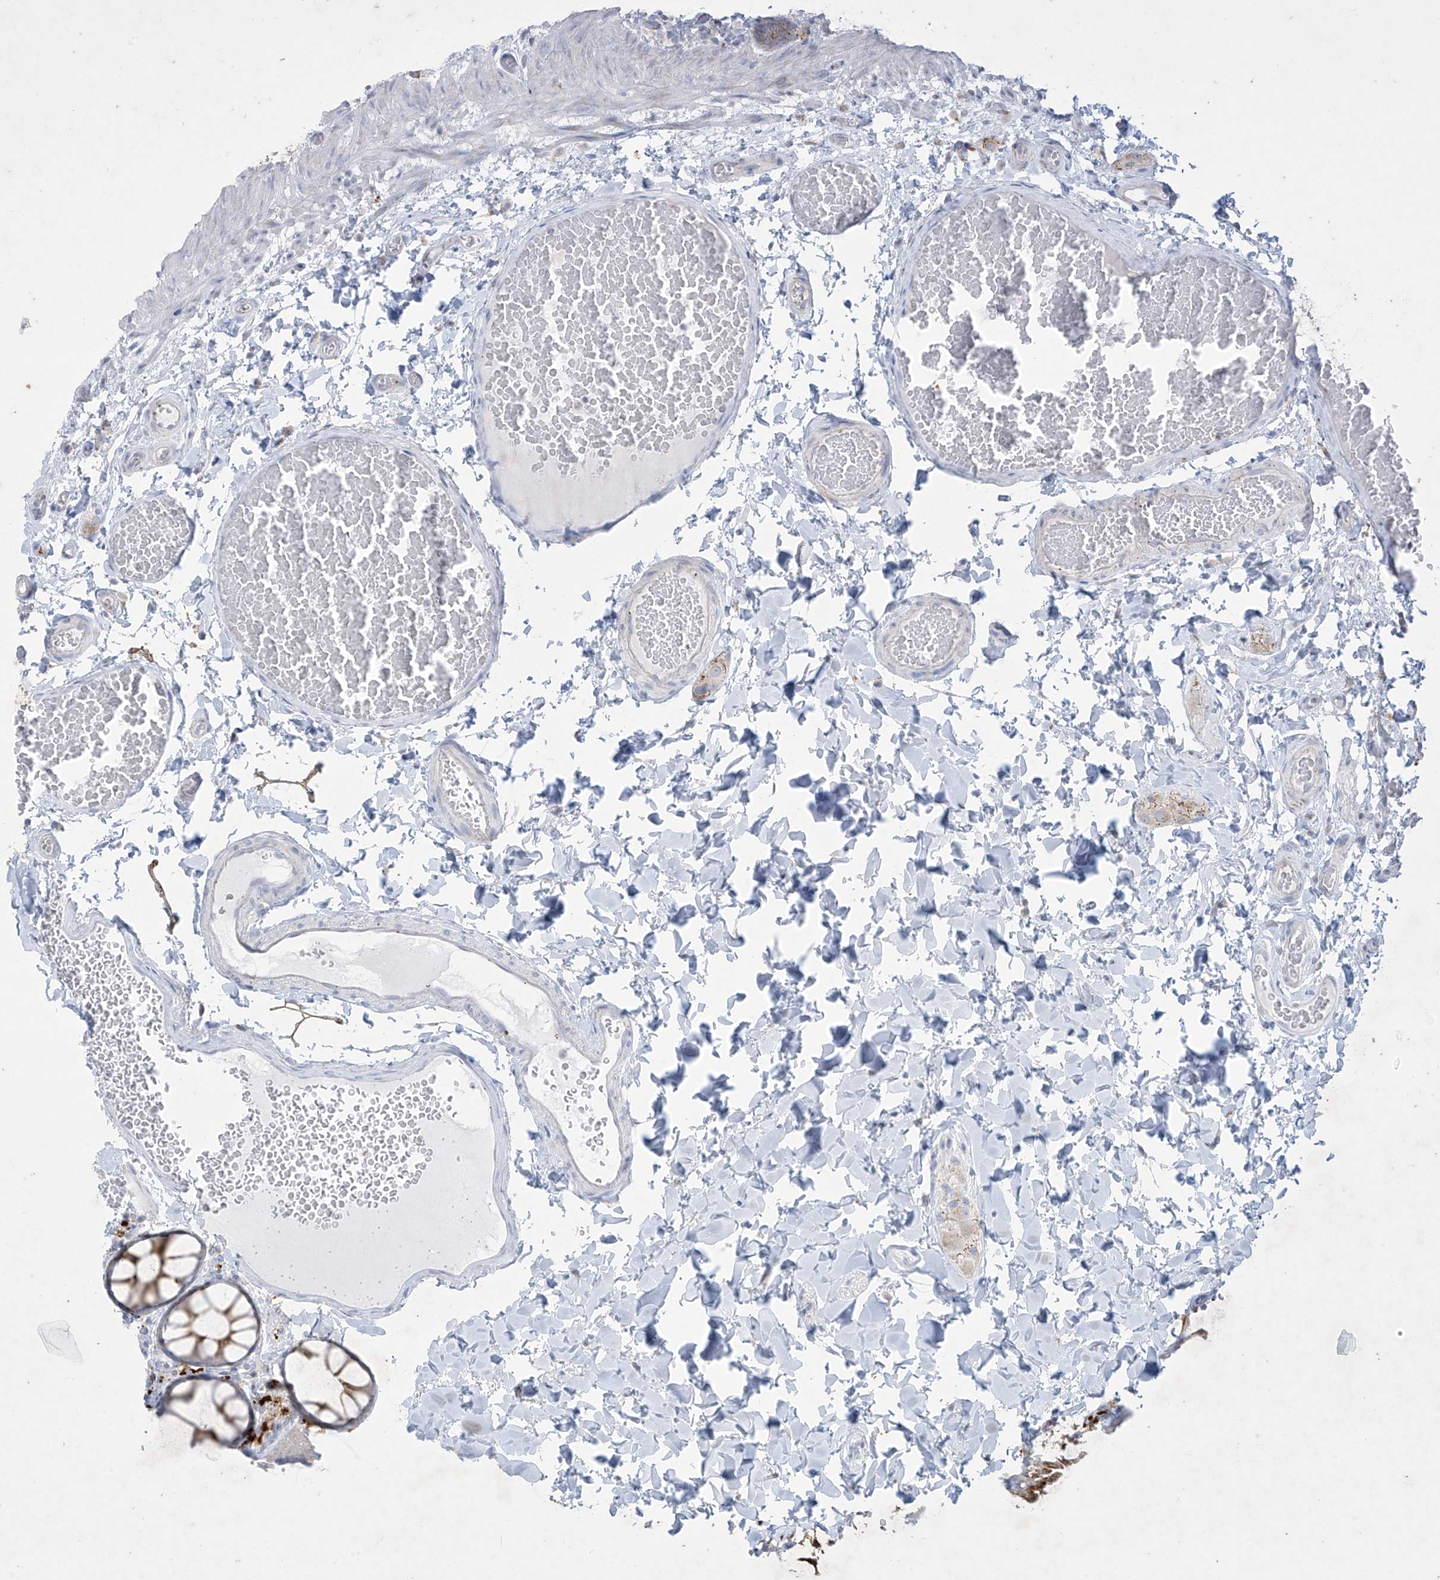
{"staining": {"intensity": "negative", "quantity": "none", "location": "none"}, "tissue": "colon", "cell_type": "Endothelial cells", "image_type": "normal", "snomed": [{"axis": "morphology", "description": "Normal tissue, NOS"}, {"axis": "topography", "description": "Colon"}], "caption": "An immunohistochemistry (IHC) histopathology image of unremarkable colon is shown. There is no staining in endothelial cells of colon. The staining is performed using DAB brown chromogen with nuclei counter-stained in using hematoxylin.", "gene": "GPR137C", "patient": {"sex": "male", "age": 47}}